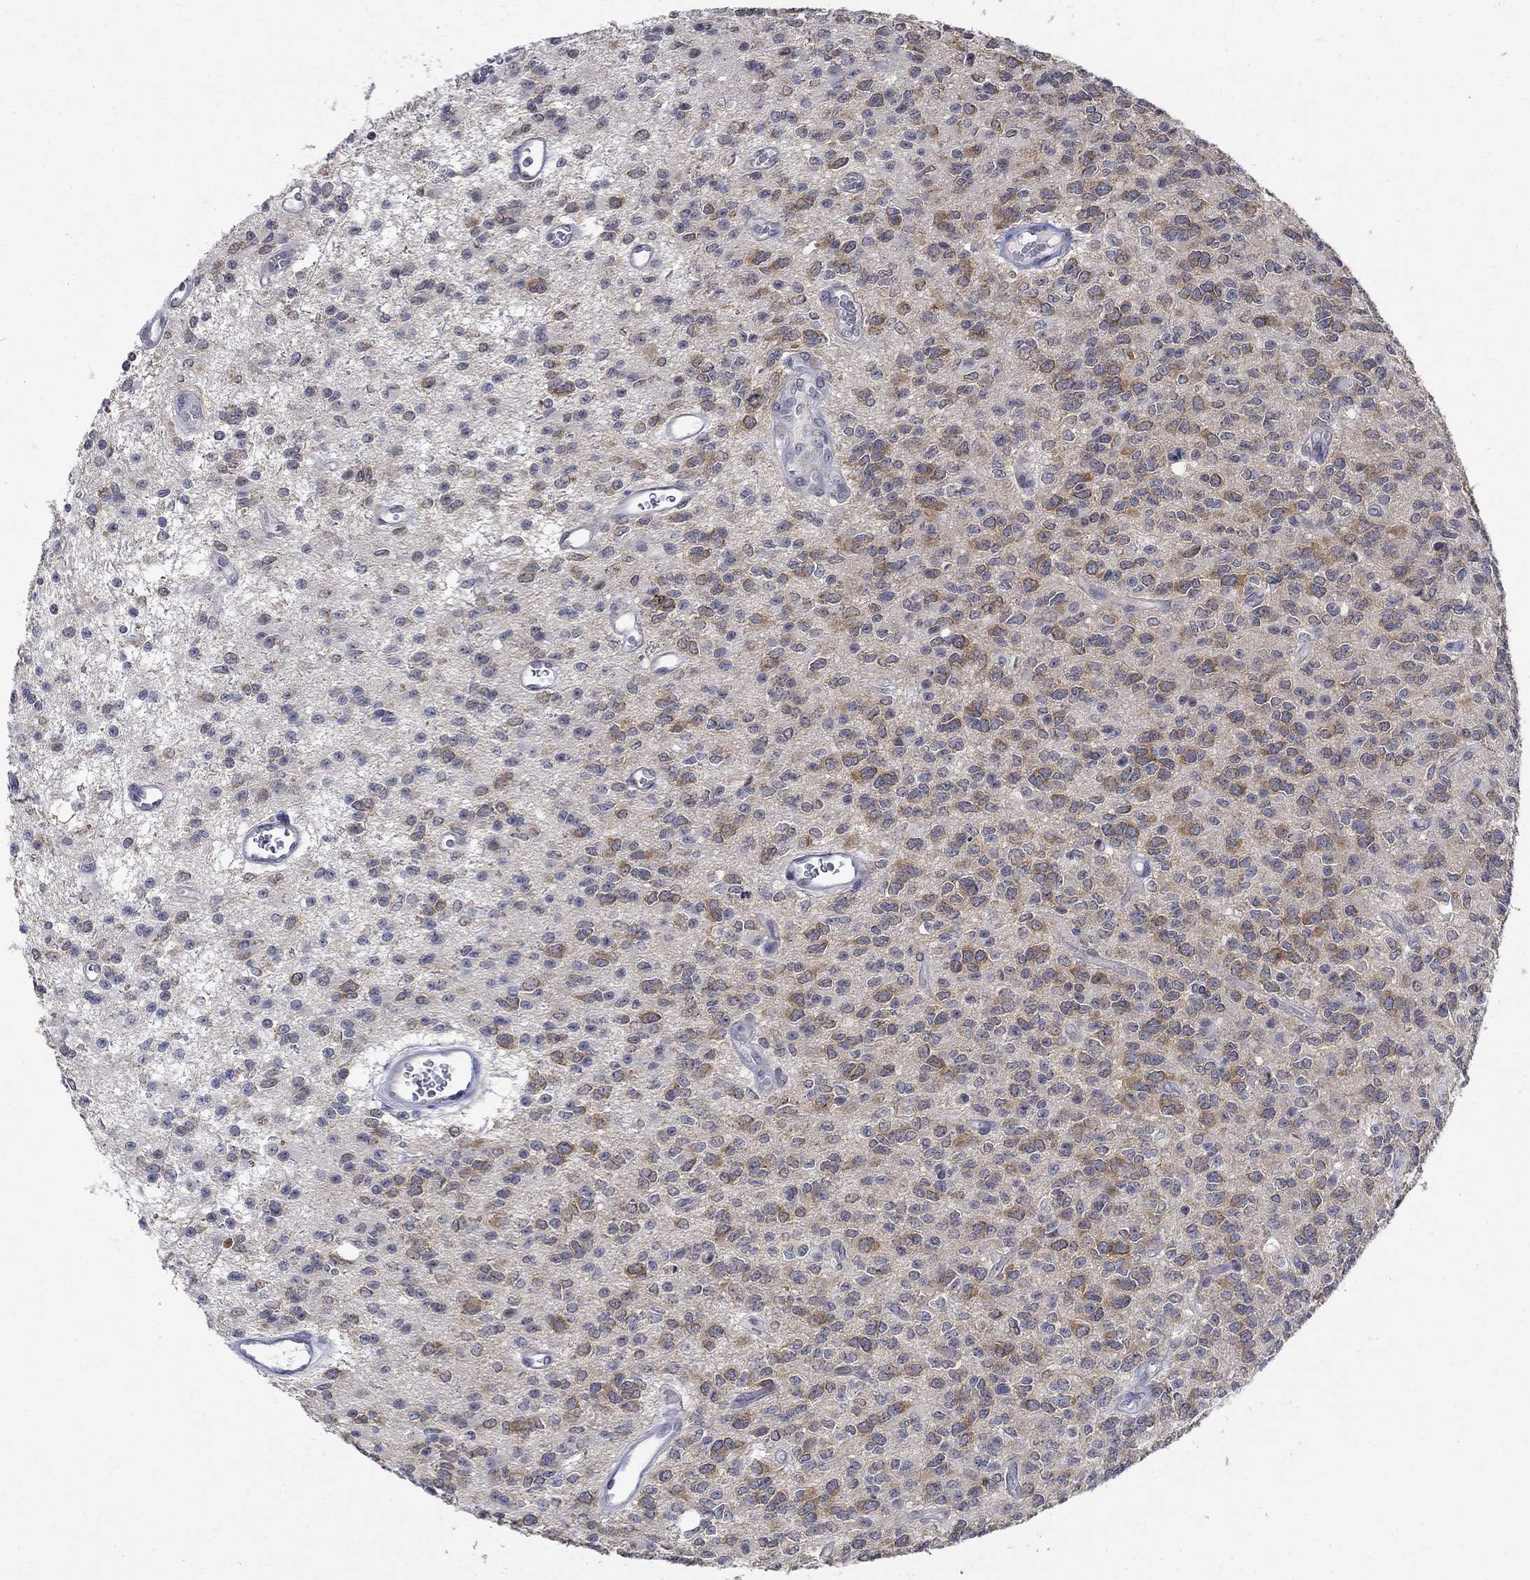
{"staining": {"intensity": "moderate", "quantity": "25%-75%", "location": "cytoplasmic/membranous"}, "tissue": "glioma", "cell_type": "Tumor cells", "image_type": "cancer", "snomed": [{"axis": "morphology", "description": "Glioma, malignant, Low grade"}, {"axis": "topography", "description": "Brain"}], "caption": "This photomicrograph reveals immunohistochemistry (IHC) staining of human glioma, with medium moderate cytoplasmic/membranous staining in about 25%-75% of tumor cells.", "gene": "WASF1", "patient": {"sex": "female", "age": 45}}